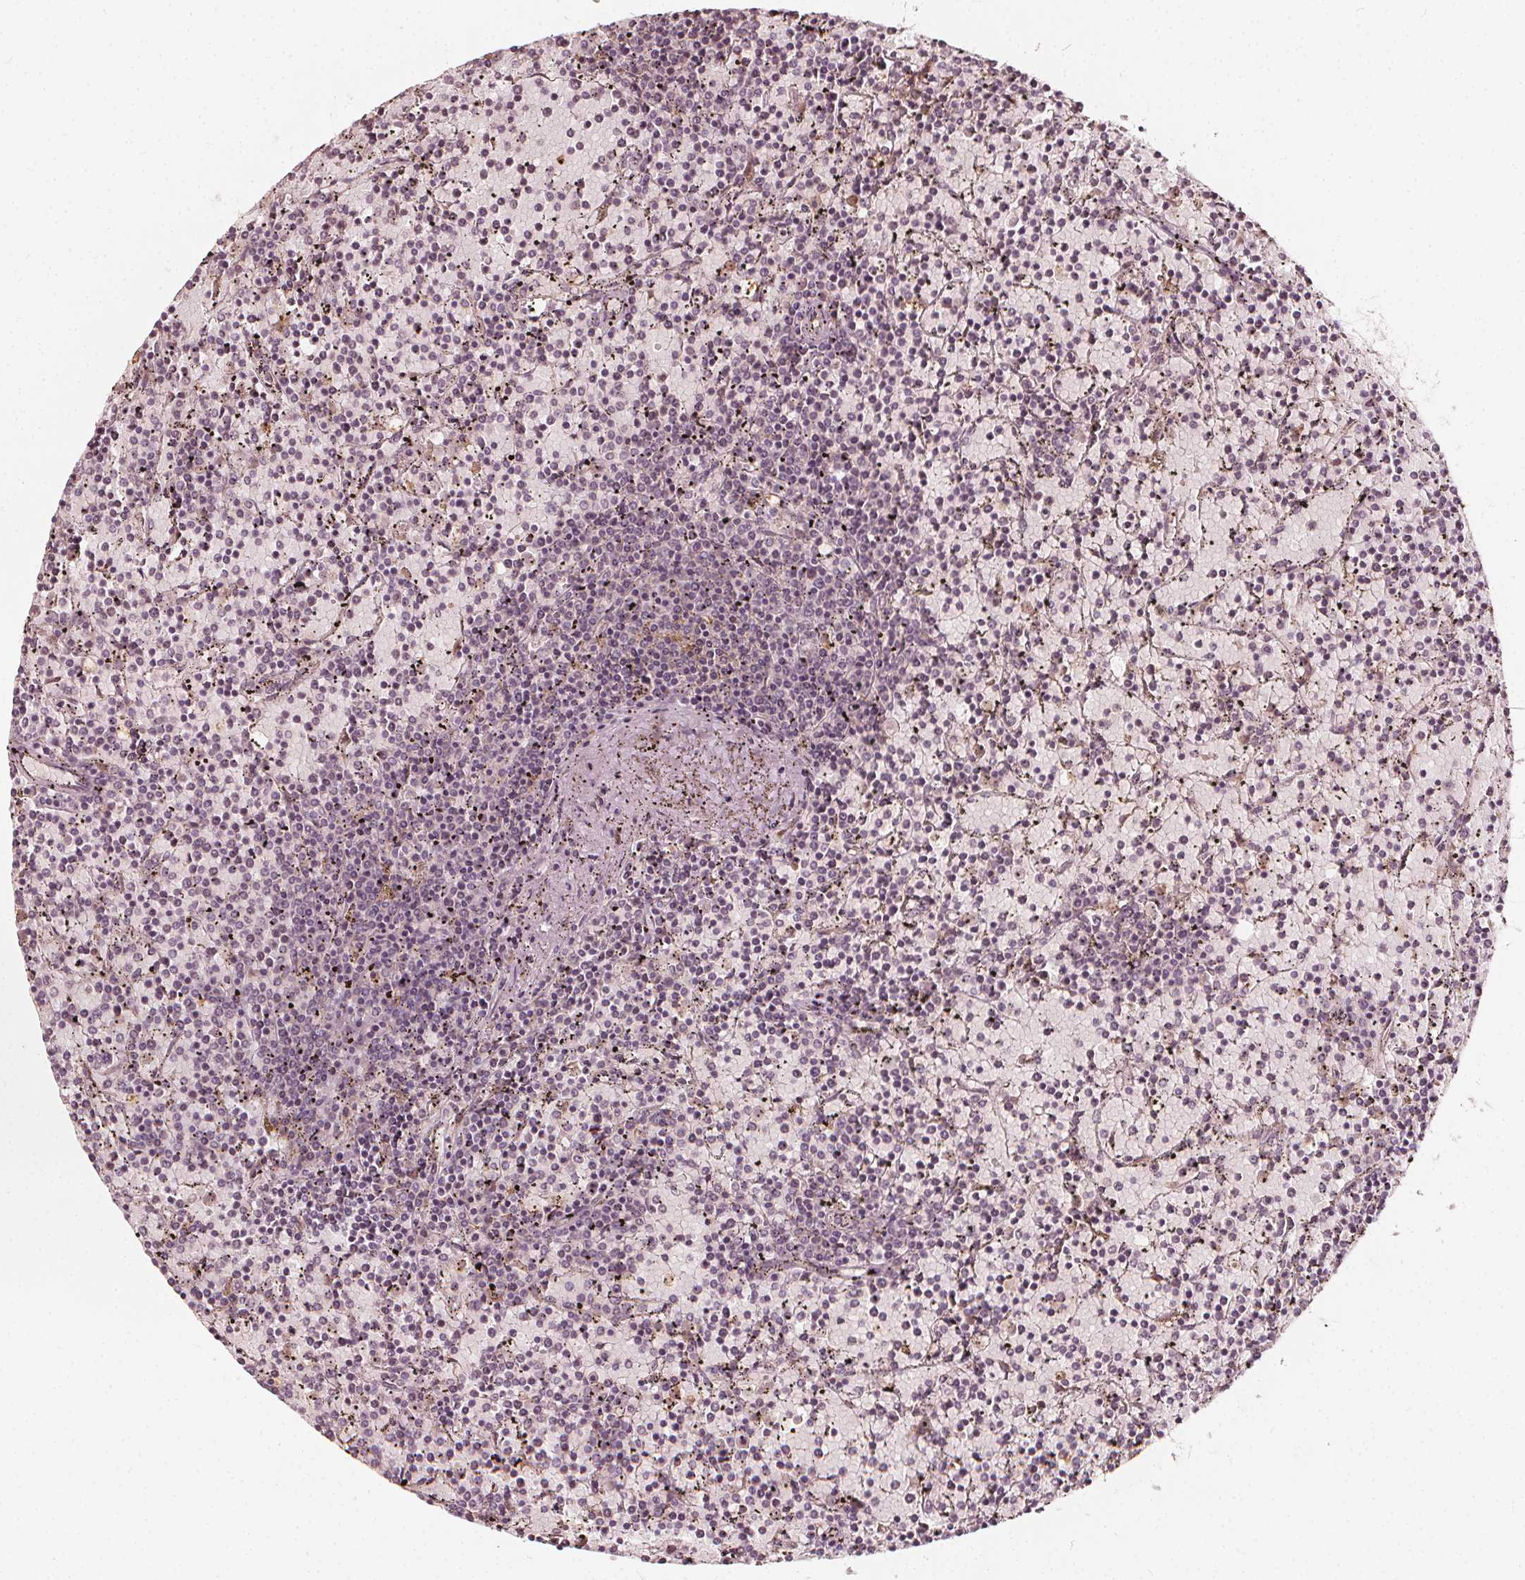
{"staining": {"intensity": "negative", "quantity": "none", "location": "none"}, "tissue": "lymphoma", "cell_type": "Tumor cells", "image_type": "cancer", "snomed": [{"axis": "morphology", "description": "Malignant lymphoma, non-Hodgkin's type, Low grade"}, {"axis": "topography", "description": "Spleen"}], "caption": "Tumor cells show no significant protein staining in low-grade malignant lymphoma, non-Hodgkin's type. (DAB (3,3'-diaminobenzidine) immunohistochemistry (IHC), high magnification).", "gene": "NPC1L1", "patient": {"sex": "female", "age": 77}}